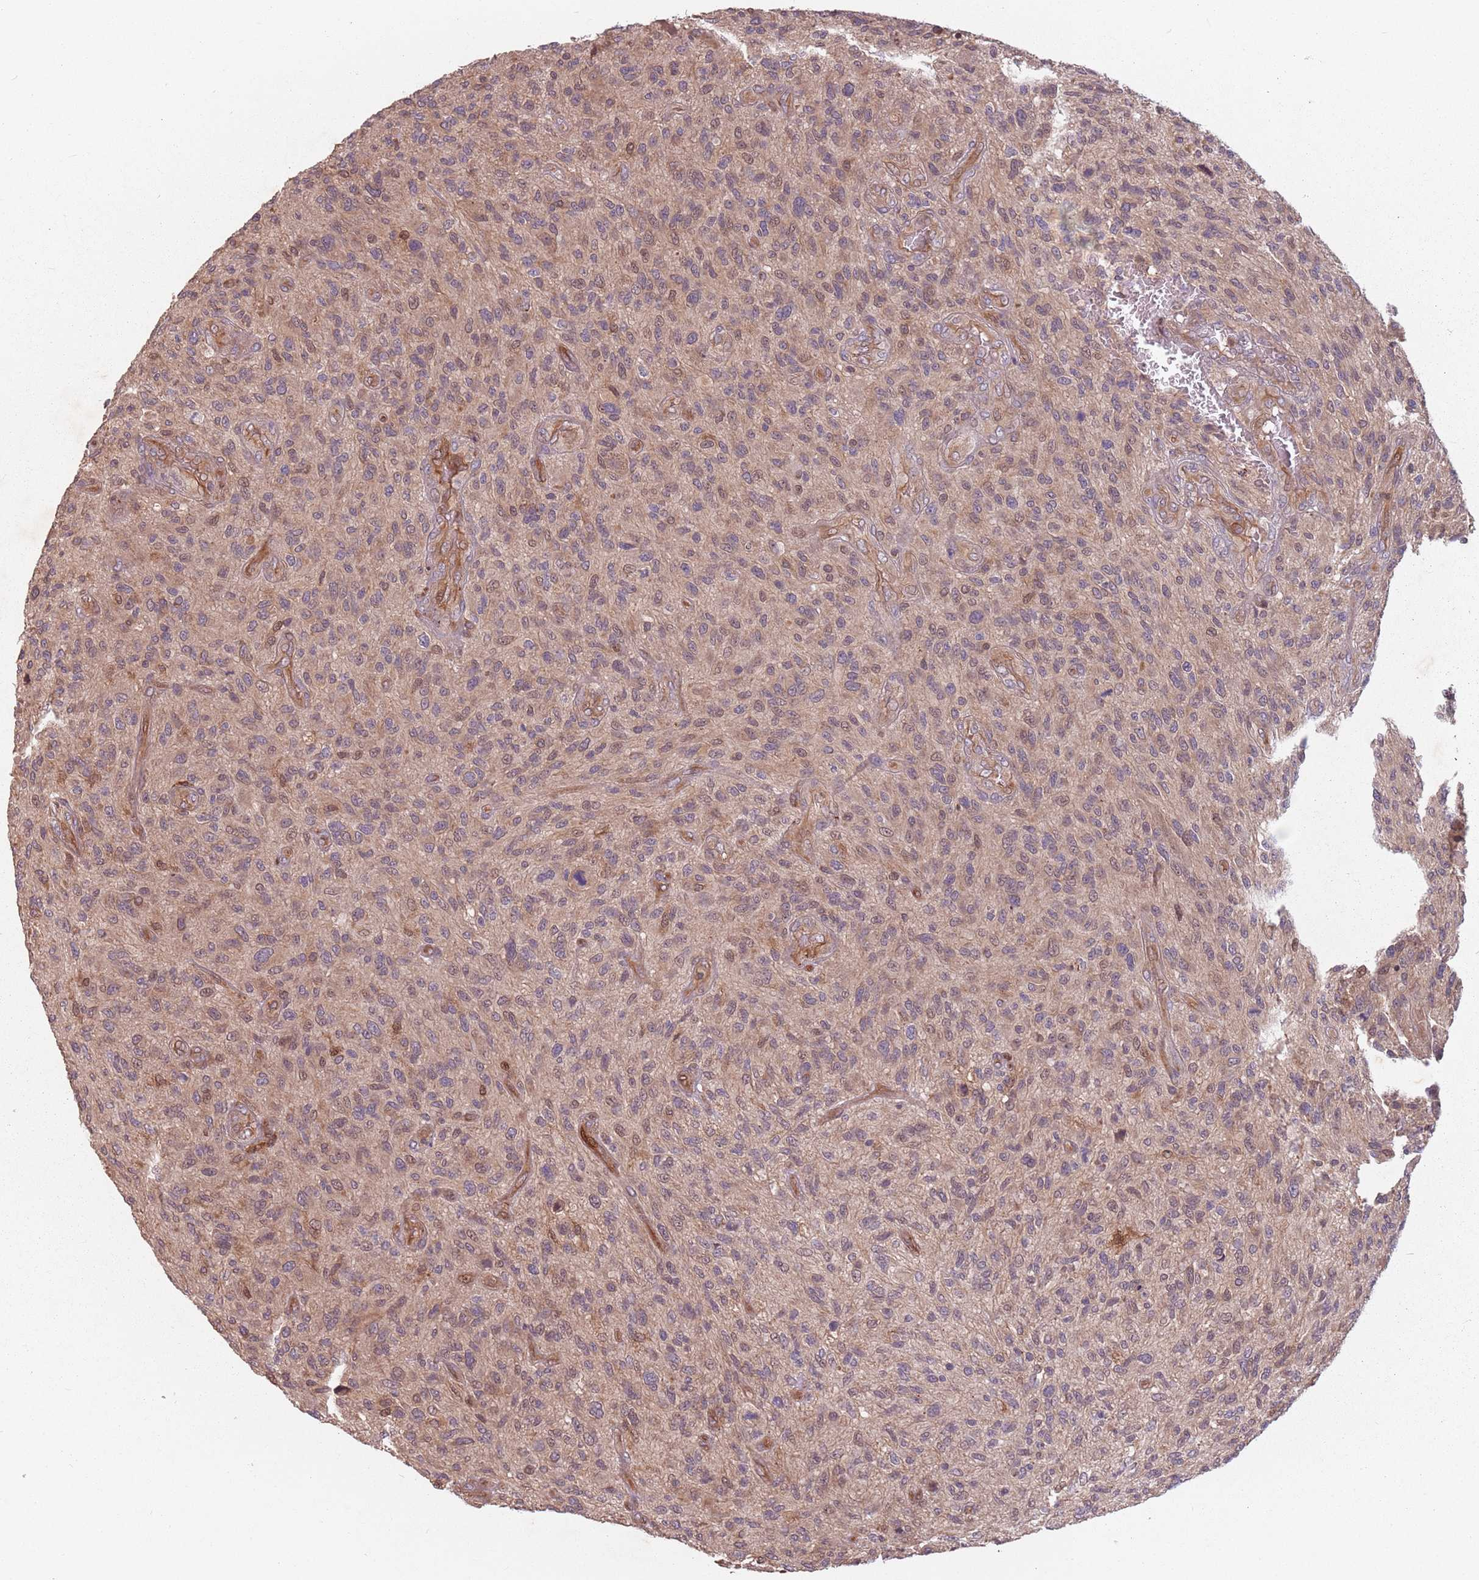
{"staining": {"intensity": "weak", "quantity": "25%-75%", "location": "cytoplasmic/membranous"}, "tissue": "glioma", "cell_type": "Tumor cells", "image_type": "cancer", "snomed": [{"axis": "morphology", "description": "Glioma, malignant, High grade"}, {"axis": "topography", "description": "Brain"}], "caption": "Protein staining displays weak cytoplasmic/membranous expression in about 25%-75% of tumor cells in glioma.", "gene": "GPR180", "patient": {"sex": "male", "age": 47}}